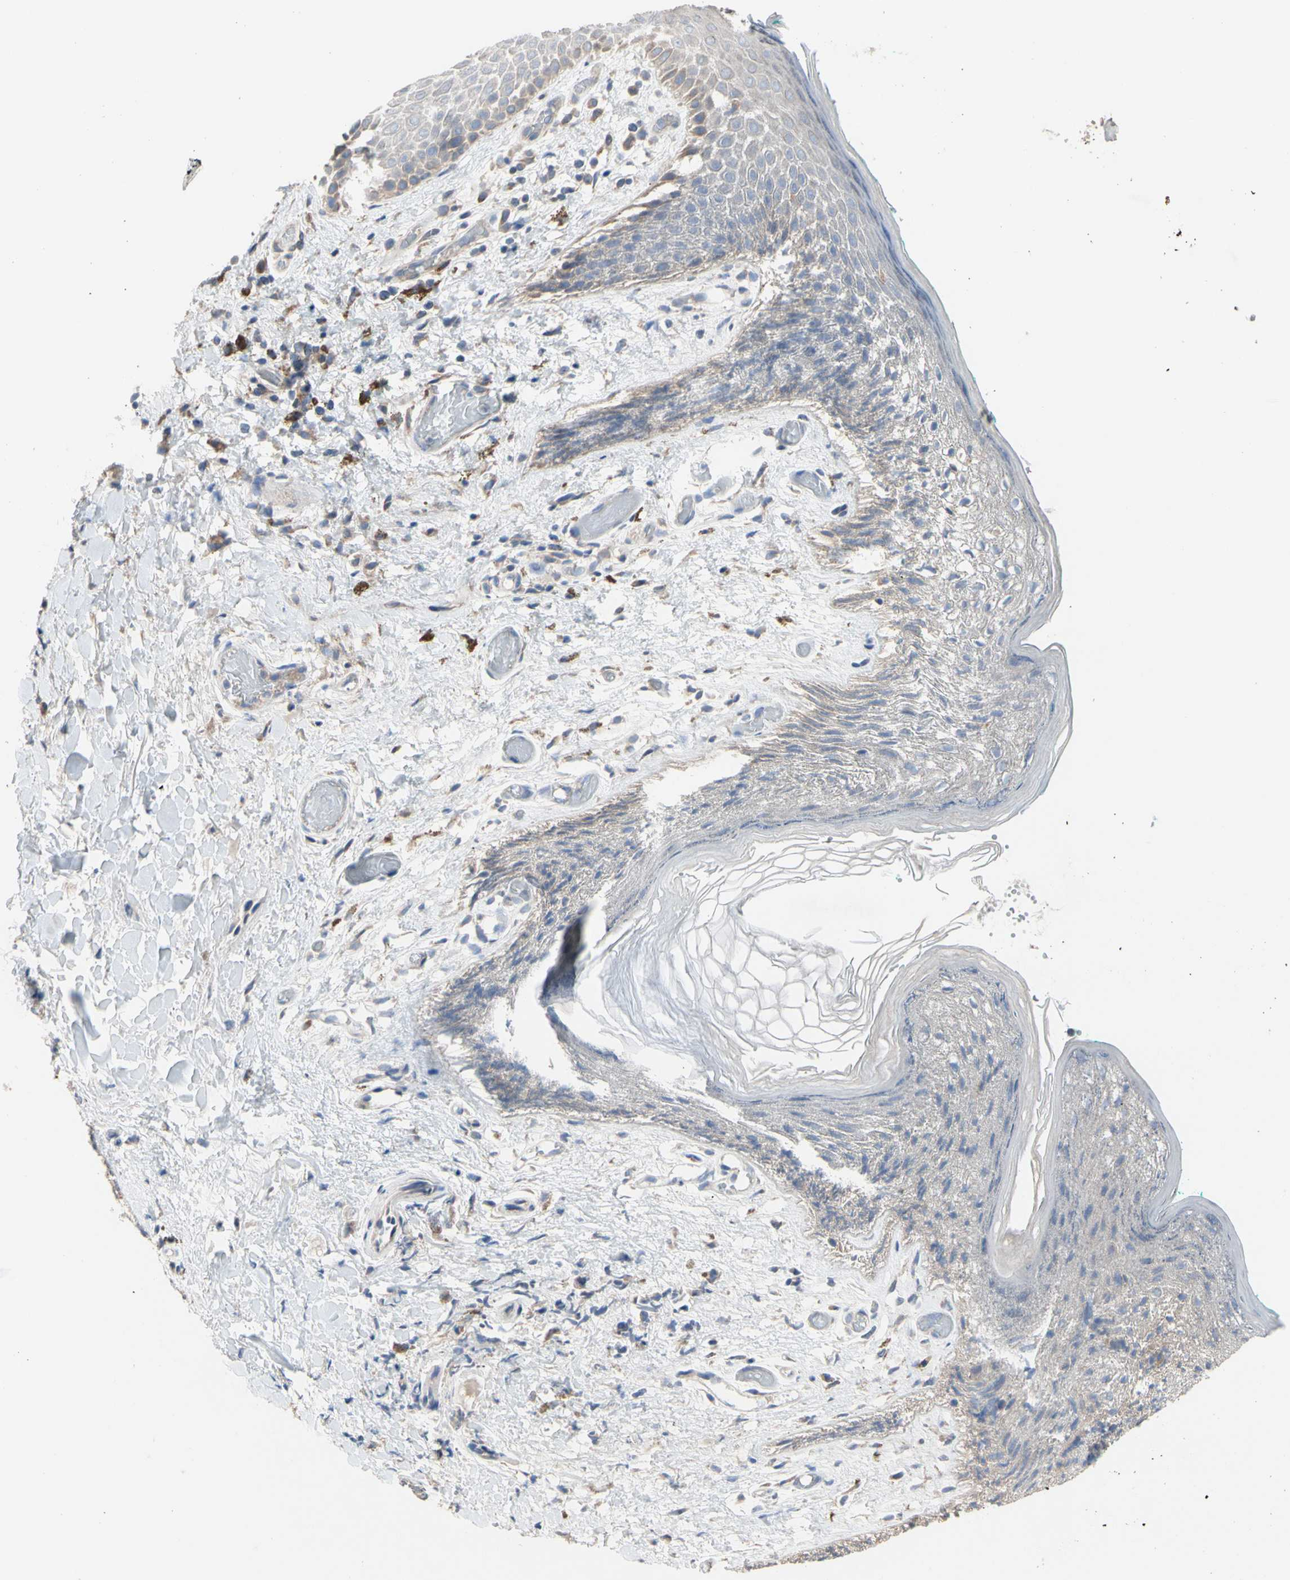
{"staining": {"intensity": "weak", "quantity": "25%-75%", "location": "cytoplasmic/membranous"}, "tissue": "skin", "cell_type": "Epidermal cells", "image_type": "normal", "snomed": [{"axis": "morphology", "description": "Normal tissue, NOS"}, {"axis": "topography", "description": "Anal"}], "caption": "Skin stained with a protein marker demonstrates weak staining in epidermal cells.", "gene": "TTC14", "patient": {"sex": "male", "age": 74}}